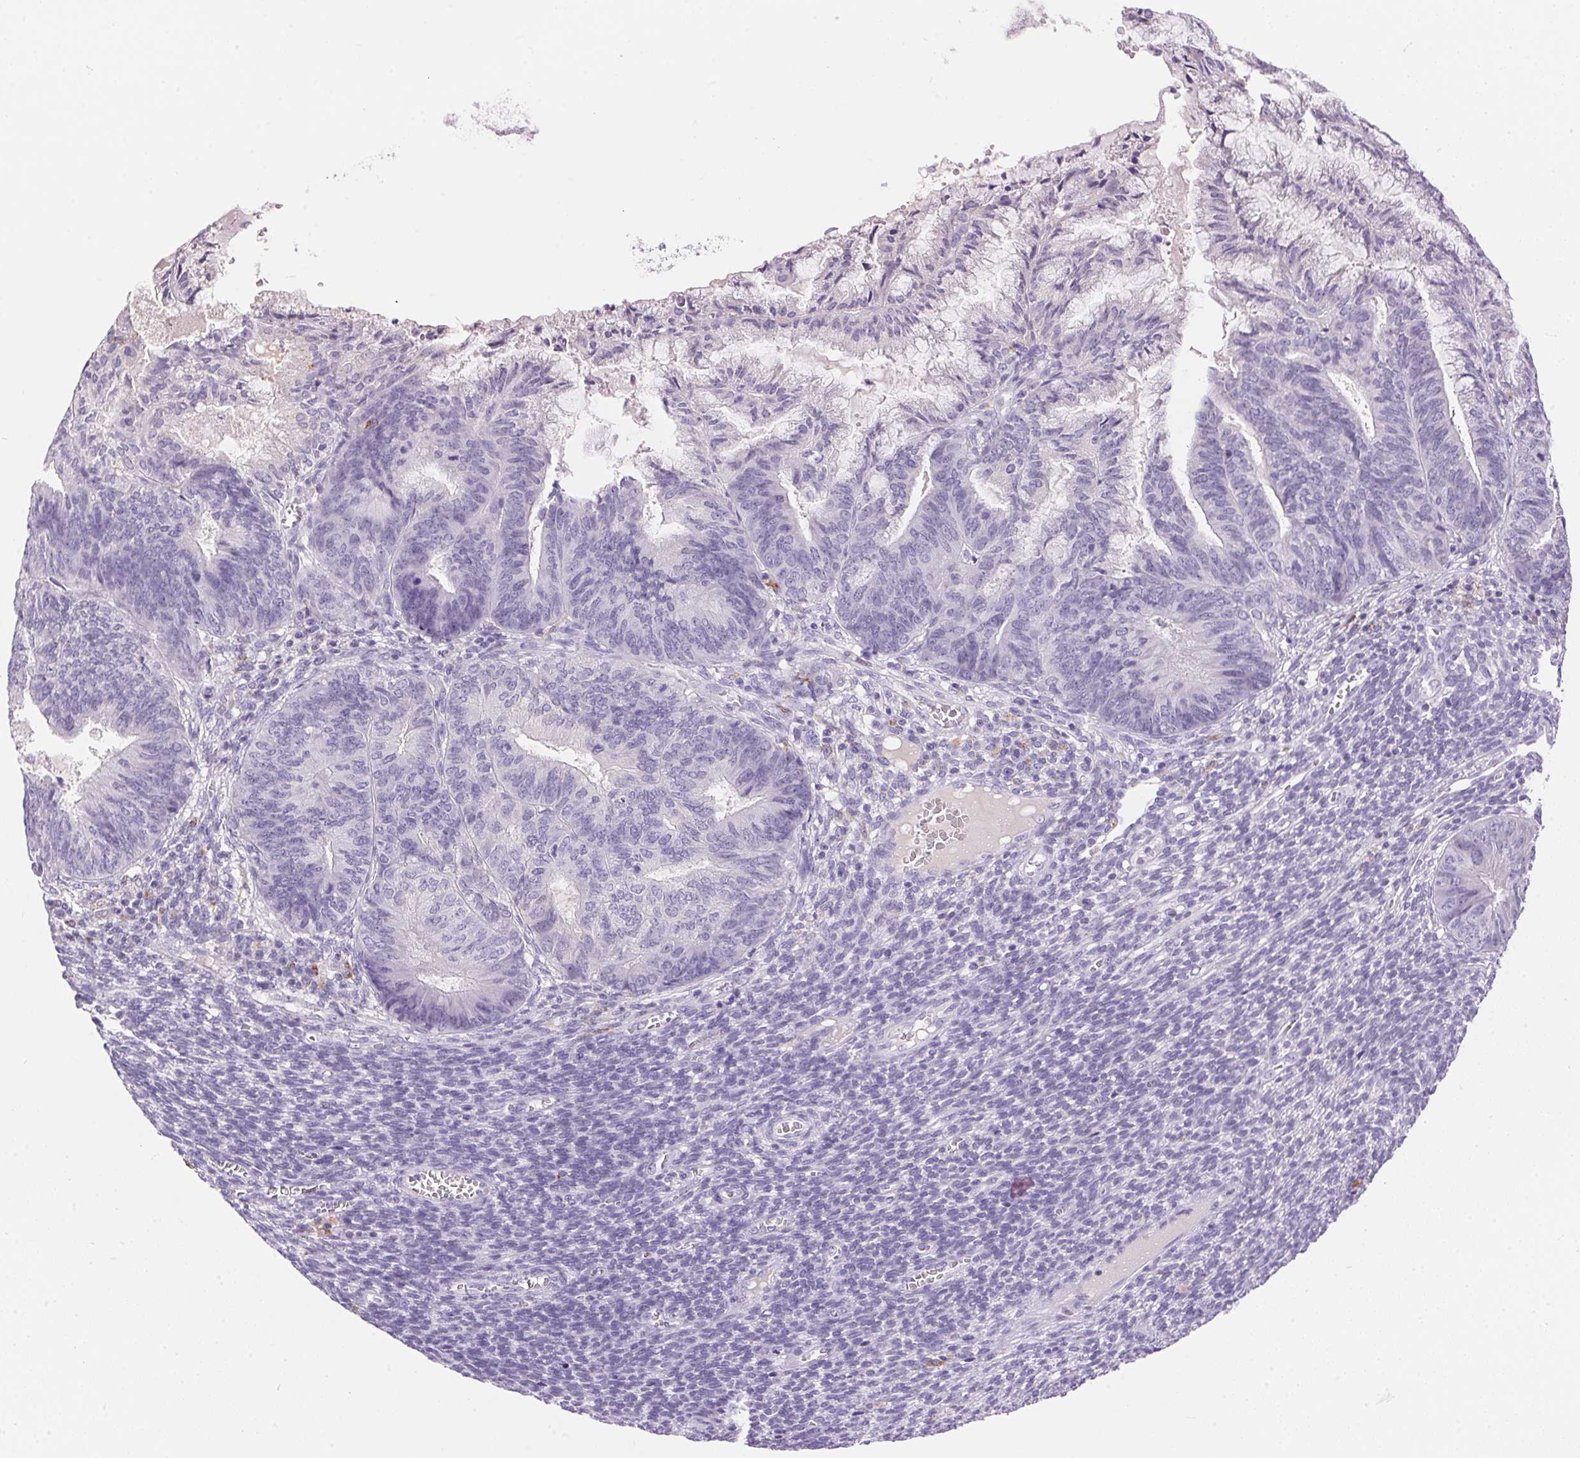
{"staining": {"intensity": "negative", "quantity": "none", "location": "none"}, "tissue": "endometrial cancer", "cell_type": "Tumor cells", "image_type": "cancer", "snomed": [{"axis": "morphology", "description": "Adenocarcinoma, NOS"}, {"axis": "topography", "description": "Endometrium"}], "caption": "Tumor cells are negative for brown protein staining in endometrial cancer. (Stains: DAB (3,3'-diaminobenzidine) immunohistochemistry with hematoxylin counter stain, Microscopy: brightfield microscopy at high magnification).", "gene": "PNLIPRP3", "patient": {"sex": "female", "age": 86}}